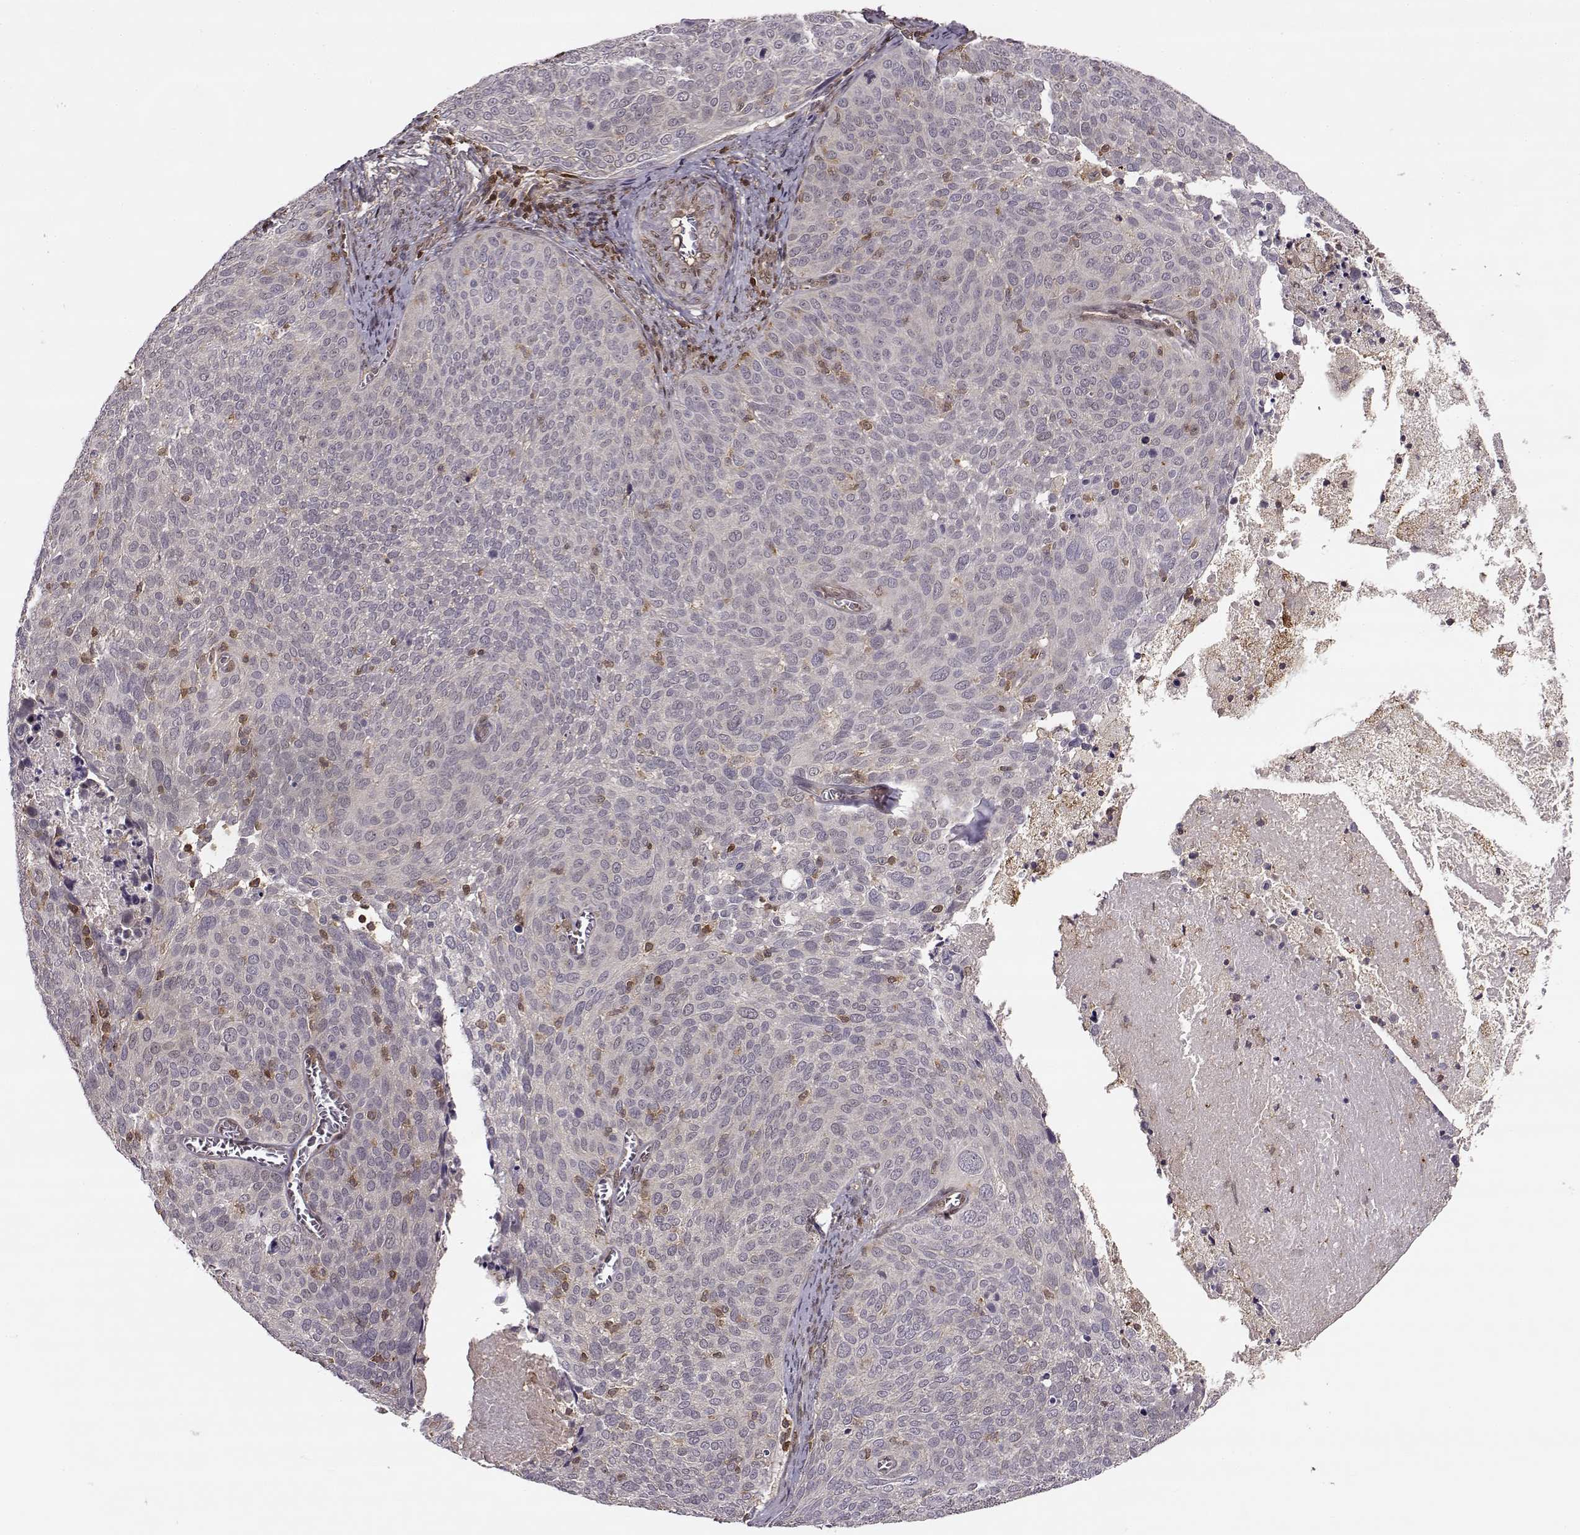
{"staining": {"intensity": "negative", "quantity": "none", "location": "none"}, "tissue": "cervical cancer", "cell_type": "Tumor cells", "image_type": "cancer", "snomed": [{"axis": "morphology", "description": "Squamous cell carcinoma, NOS"}, {"axis": "topography", "description": "Cervix"}], "caption": "Tumor cells are negative for protein expression in human squamous cell carcinoma (cervical). (DAB (3,3'-diaminobenzidine) IHC visualized using brightfield microscopy, high magnification).", "gene": "MFSD1", "patient": {"sex": "female", "age": 39}}